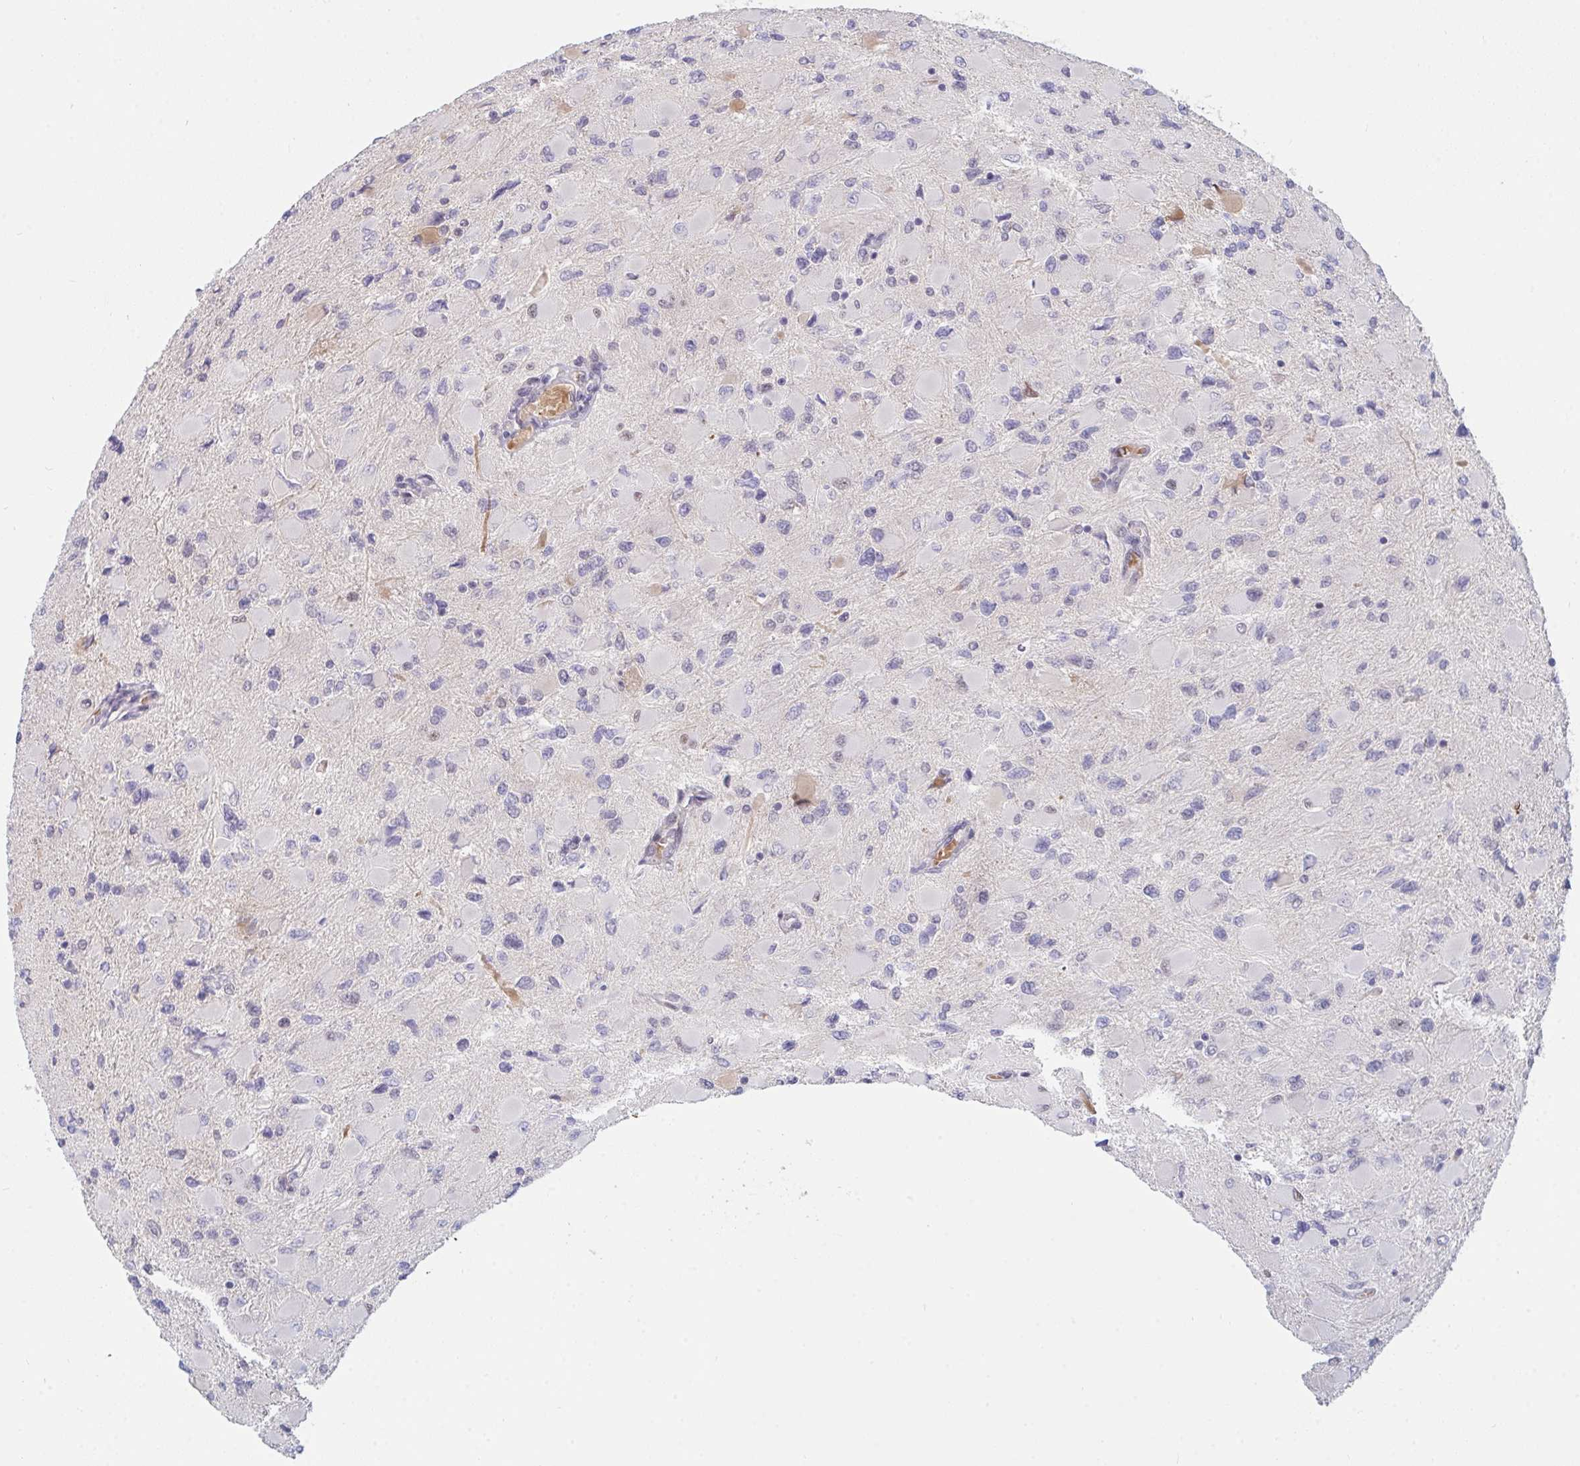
{"staining": {"intensity": "weak", "quantity": "<25%", "location": "nuclear"}, "tissue": "glioma", "cell_type": "Tumor cells", "image_type": "cancer", "snomed": [{"axis": "morphology", "description": "Glioma, malignant, High grade"}, {"axis": "topography", "description": "Cerebral cortex"}], "caption": "This micrograph is of high-grade glioma (malignant) stained with immunohistochemistry to label a protein in brown with the nuclei are counter-stained blue. There is no positivity in tumor cells.", "gene": "DSCAML1", "patient": {"sex": "female", "age": 36}}